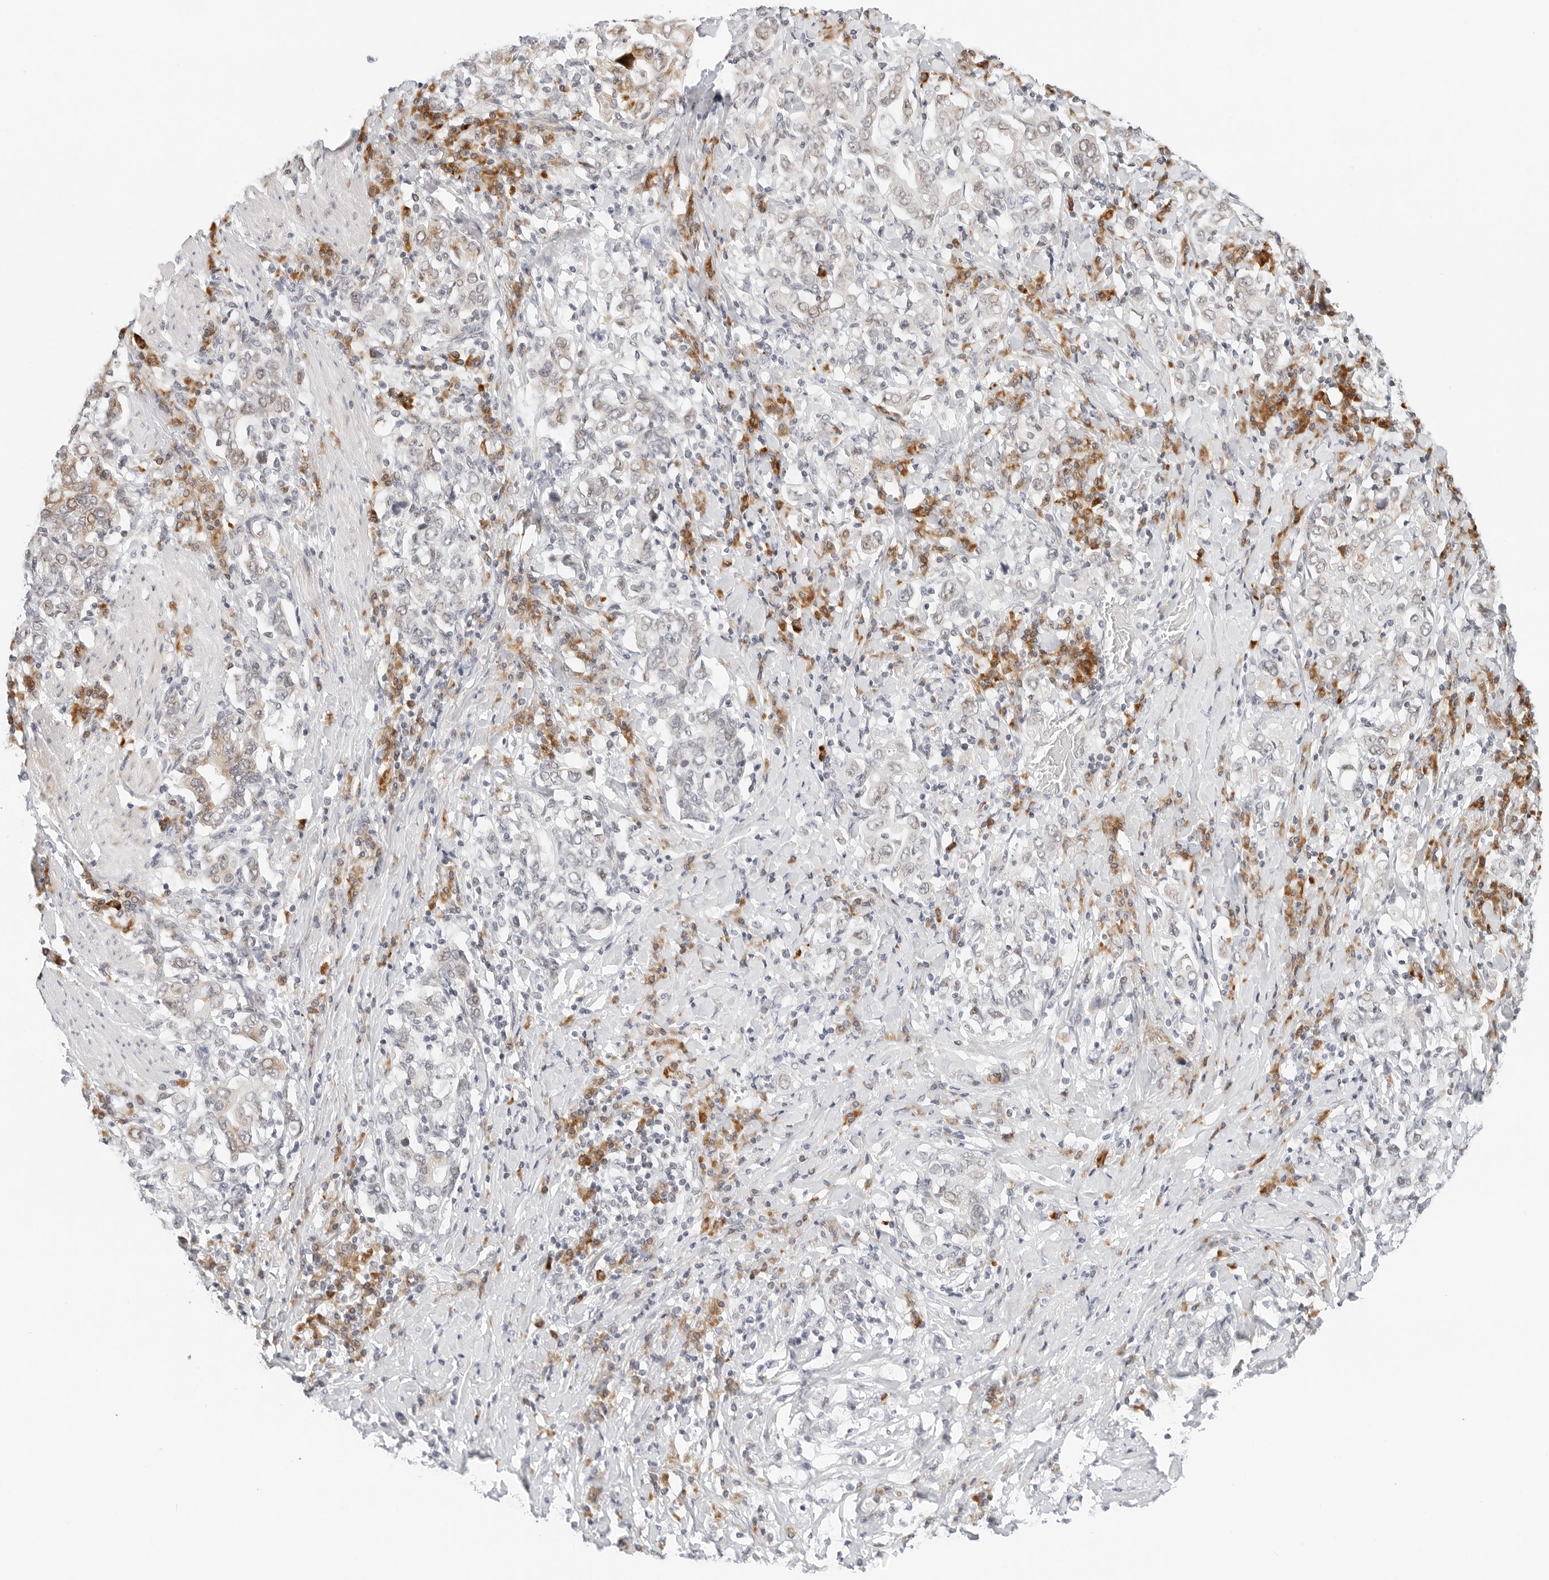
{"staining": {"intensity": "negative", "quantity": "none", "location": "none"}, "tissue": "stomach cancer", "cell_type": "Tumor cells", "image_type": "cancer", "snomed": [{"axis": "morphology", "description": "Adenocarcinoma, NOS"}, {"axis": "topography", "description": "Stomach, upper"}], "caption": "Stomach cancer stained for a protein using immunohistochemistry (IHC) exhibits no expression tumor cells.", "gene": "PARP10", "patient": {"sex": "male", "age": 62}}